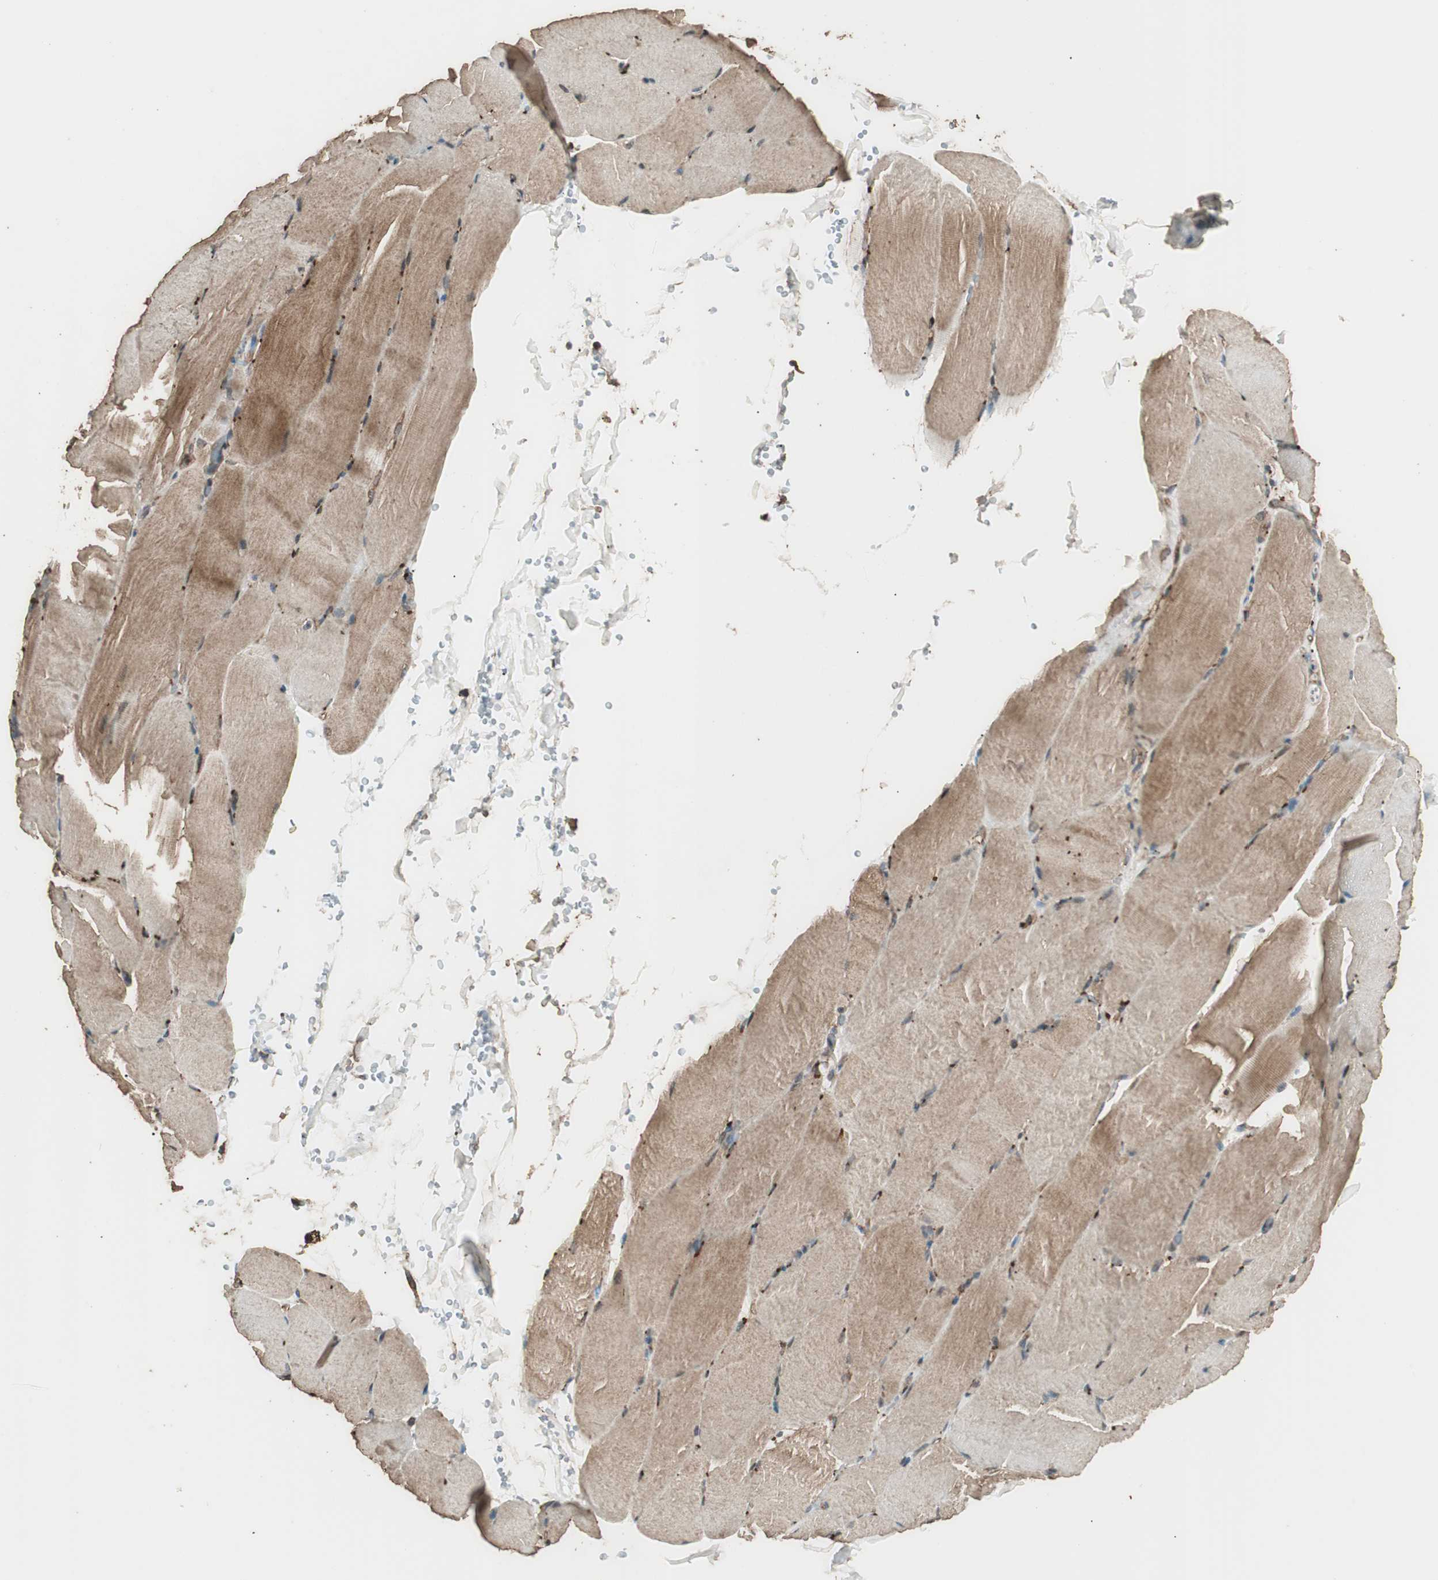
{"staining": {"intensity": "moderate", "quantity": ">75%", "location": "cytoplasmic/membranous"}, "tissue": "skeletal muscle", "cell_type": "Myocytes", "image_type": "normal", "snomed": [{"axis": "morphology", "description": "Normal tissue, NOS"}, {"axis": "topography", "description": "Skeletal muscle"}, {"axis": "topography", "description": "Parathyroid gland"}], "caption": "Immunohistochemistry (IHC) photomicrograph of normal skeletal muscle: skeletal muscle stained using immunohistochemistry reveals medium levels of moderate protein expression localized specifically in the cytoplasmic/membranous of myocytes, appearing as a cytoplasmic/membranous brown color.", "gene": "CCN4", "patient": {"sex": "female", "age": 37}}